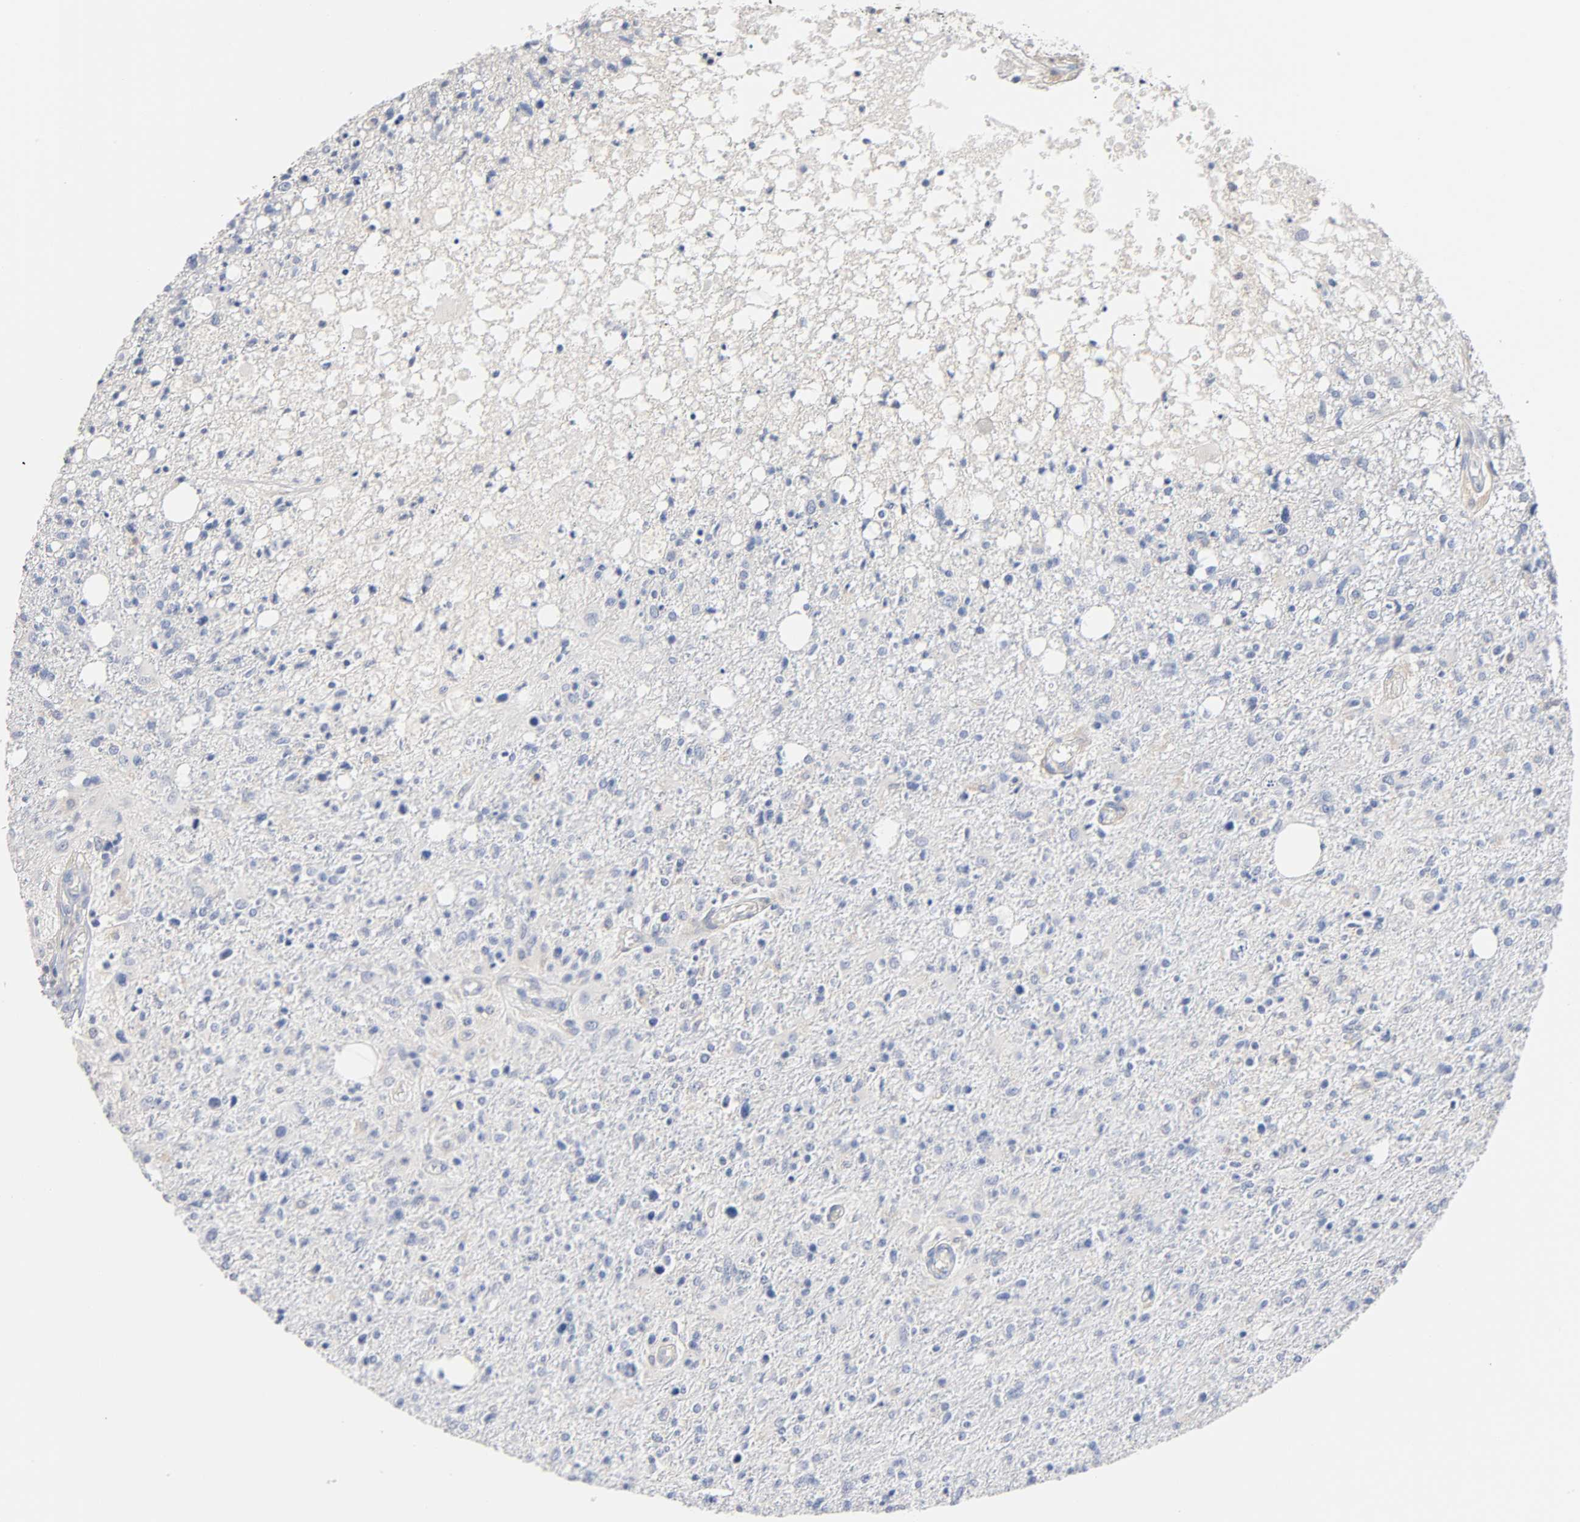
{"staining": {"intensity": "negative", "quantity": "none", "location": "none"}, "tissue": "glioma", "cell_type": "Tumor cells", "image_type": "cancer", "snomed": [{"axis": "morphology", "description": "Glioma, malignant, High grade"}, {"axis": "topography", "description": "Cerebral cortex"}], "caption": "This is an immunohistochemistry (IHC) histopathology image of human glioma. There is no positivity in tumor cells.", "gene": "MALT1", "patient": {"sex": "male", "age": 76}}